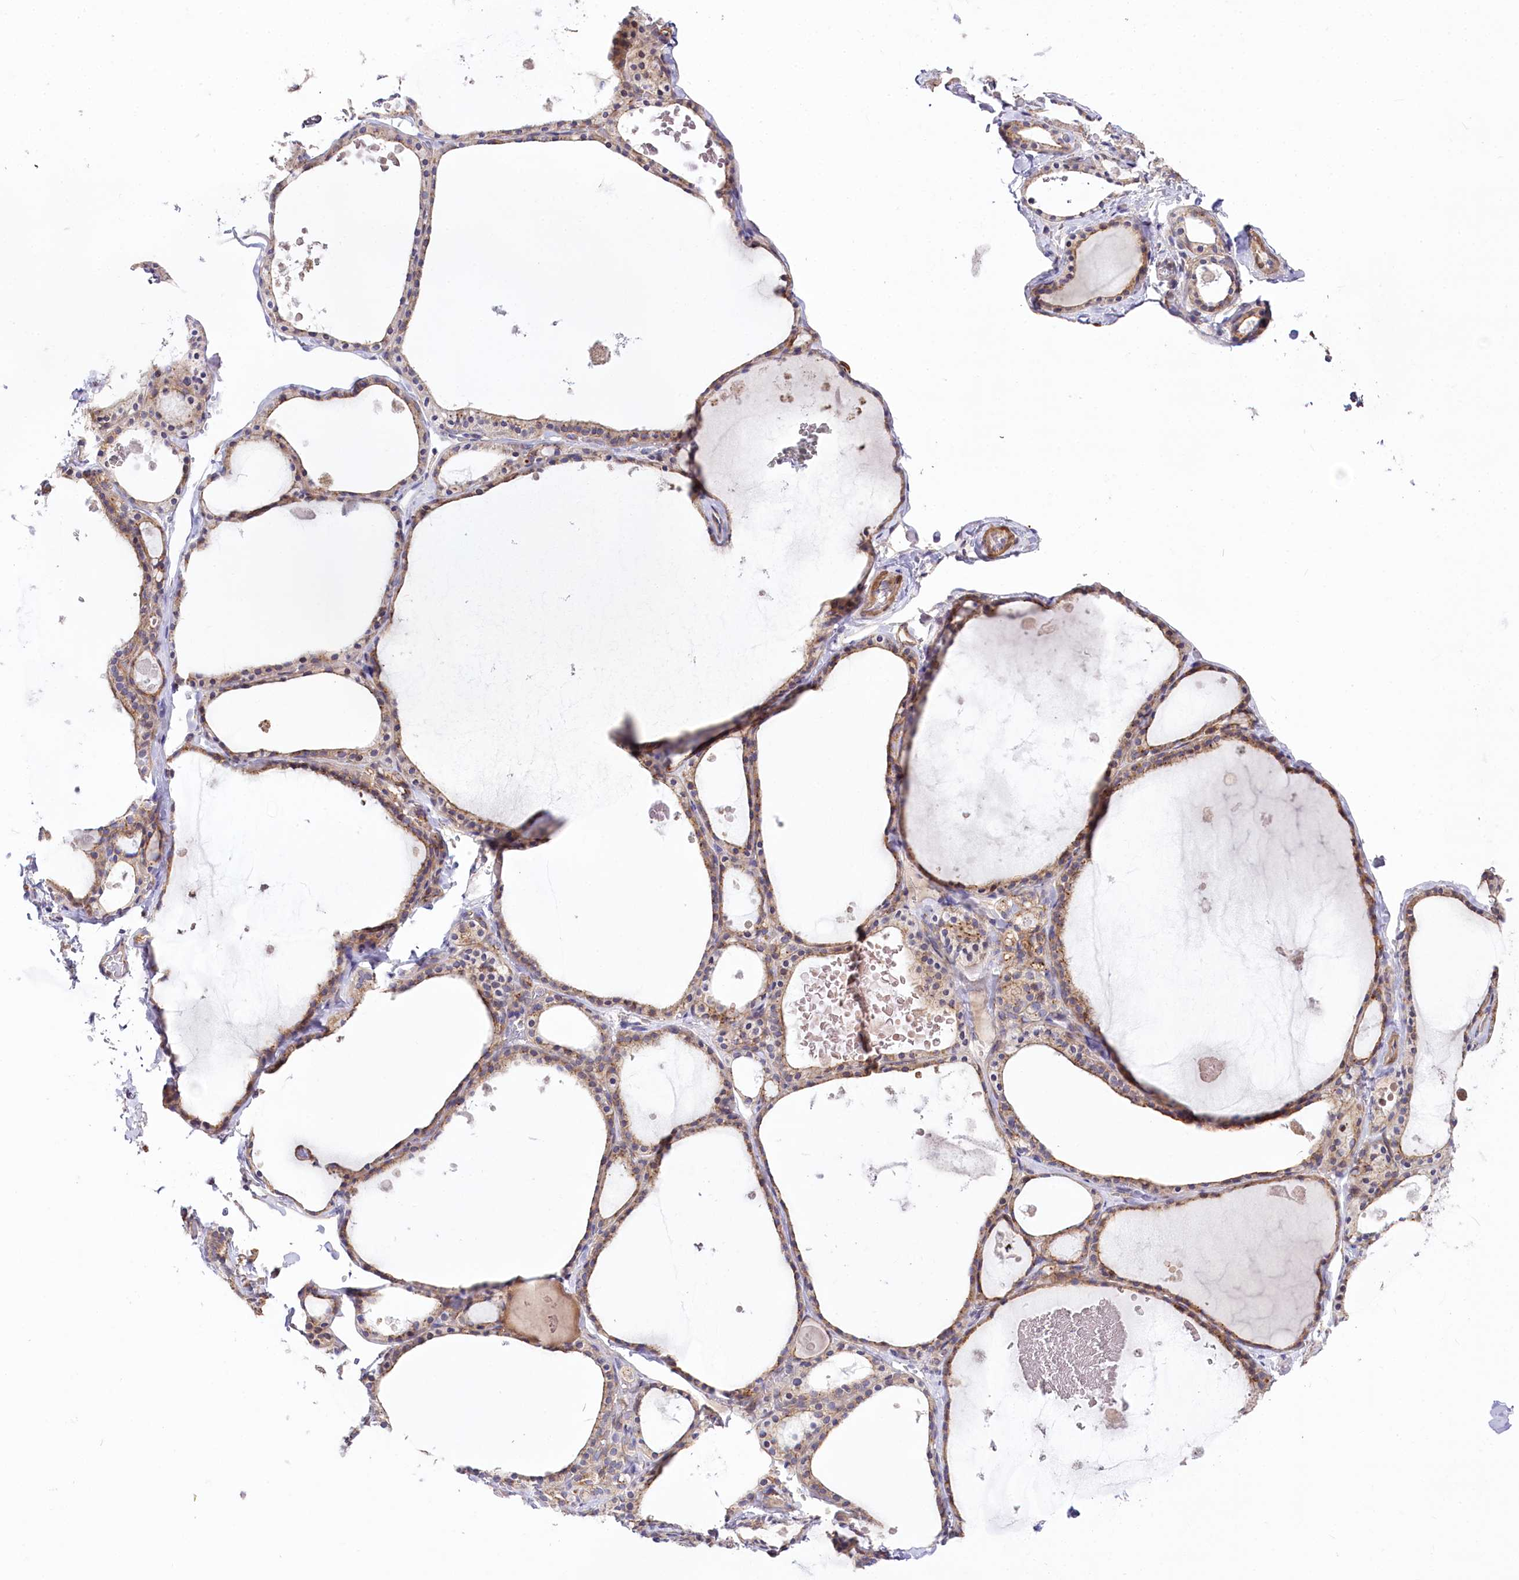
{"staining": {"intensity": "moderate", "quantity": ">75%", "location": "cytoplasmic/membranous"}, "tissue": "thyroid gland", "cell_type": "Glandular cells", "image_type": "normal", "snomed": [{"axis": "morphology", "description": "Normal tissue, NOS"}, {"axis": "topography", "description": "Thyroid gland"}], "caption": "Thyroid gland stained with a brown dye exhibits moderate cytoplasmic/membranous positive positivity in approximately >75% of glandular cells.", "gene": "STX6", "patient": {"sex": "male", "age": 56}}